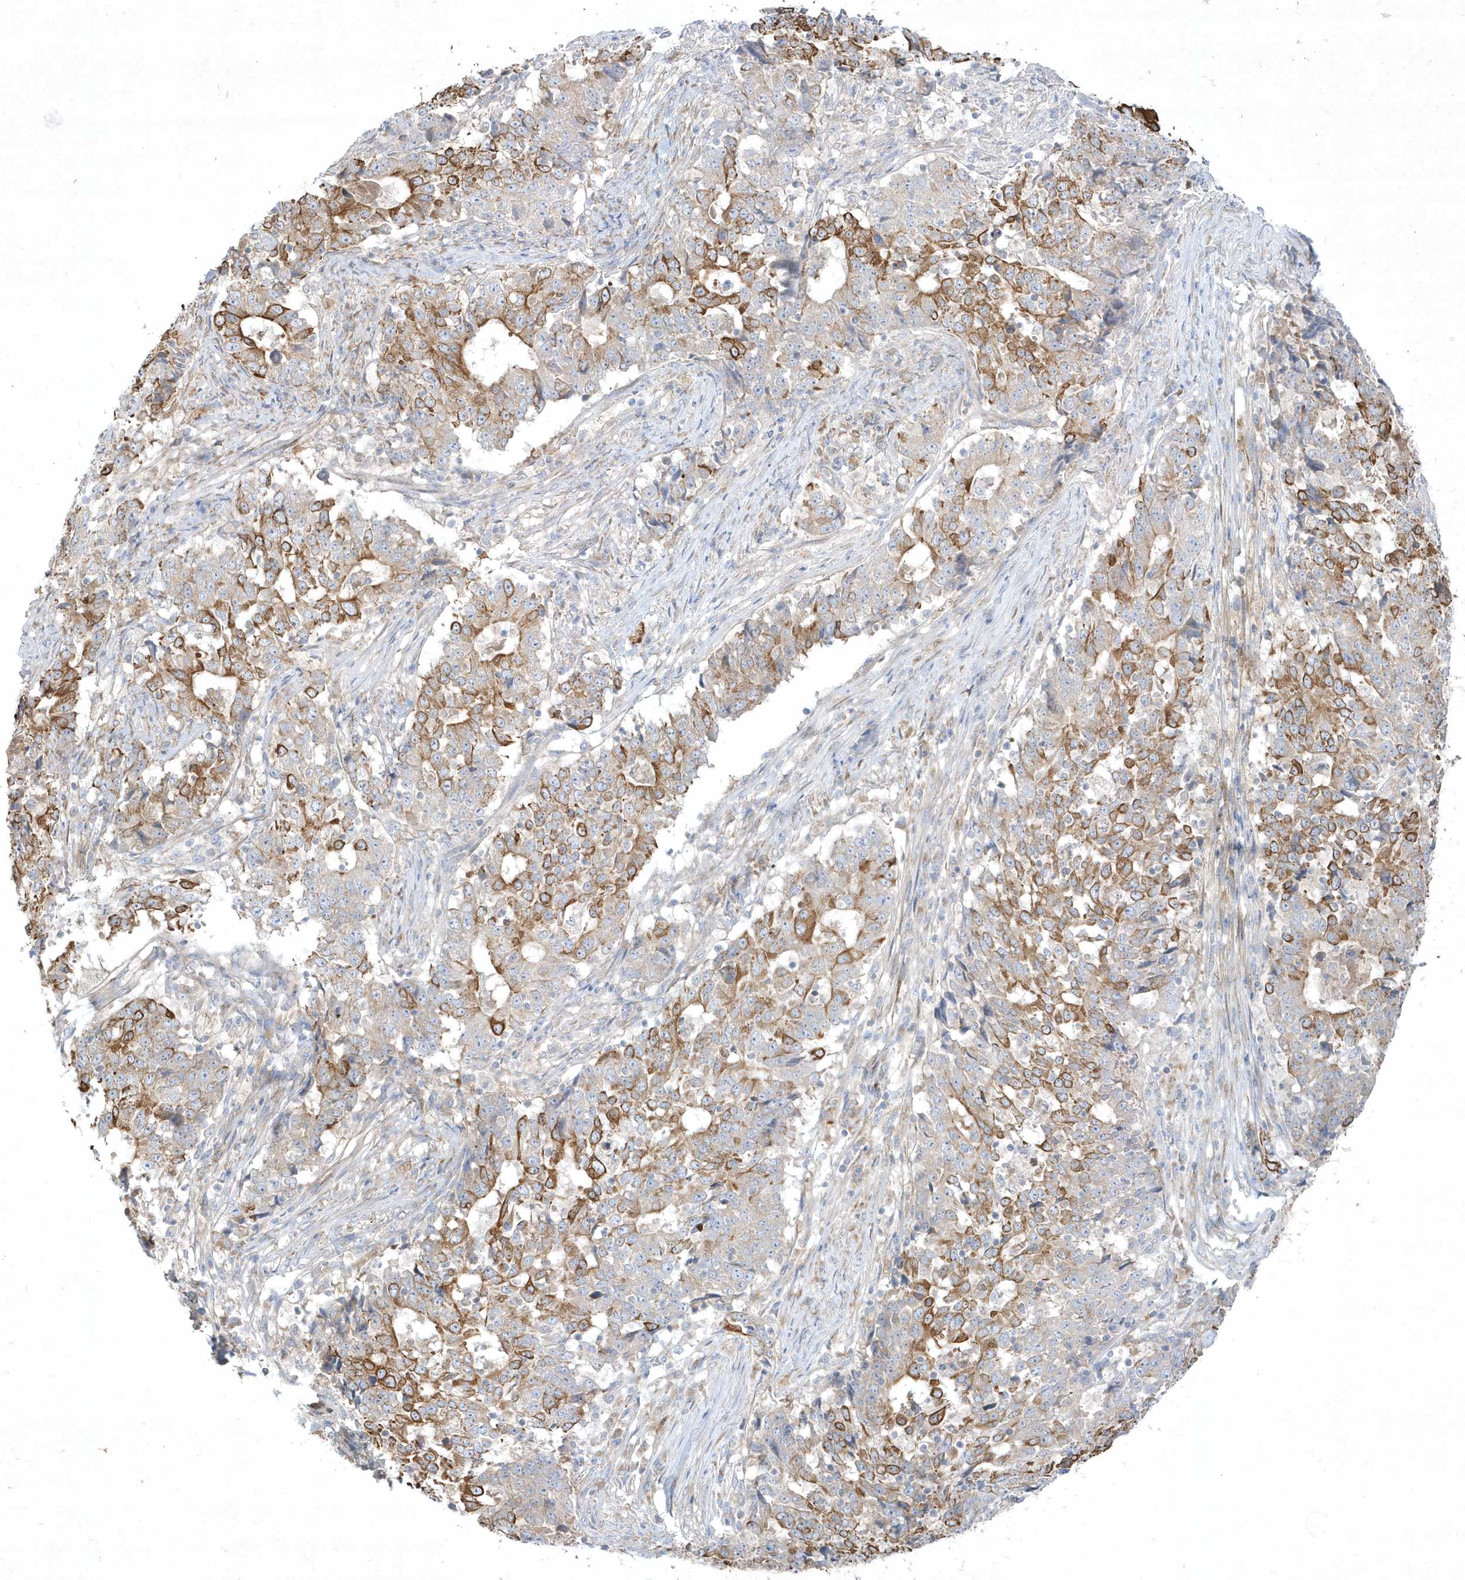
{"staining": {"intensity": "strong", "quantity": "25%-75%", "location": "cytoplasmic/membranous"}, "tissue": "stomach cancer", "cell_type": "Tumor cells", "image_type": "cancer", "snomed": [{"axis": "morphology", "description": "Adenocarcinoma, NOS"}, {"axis": "topography", "description": "Stomach"}], "caption": "Stomach adenocarcinoma tissue demonstrates strong cytoplasmic/membranous staining in about 25%-75% of tumor cells, visualized by immunohistochemistry.", "gene": "LARS1", "patient": {"sex": "male", "age": 59}}